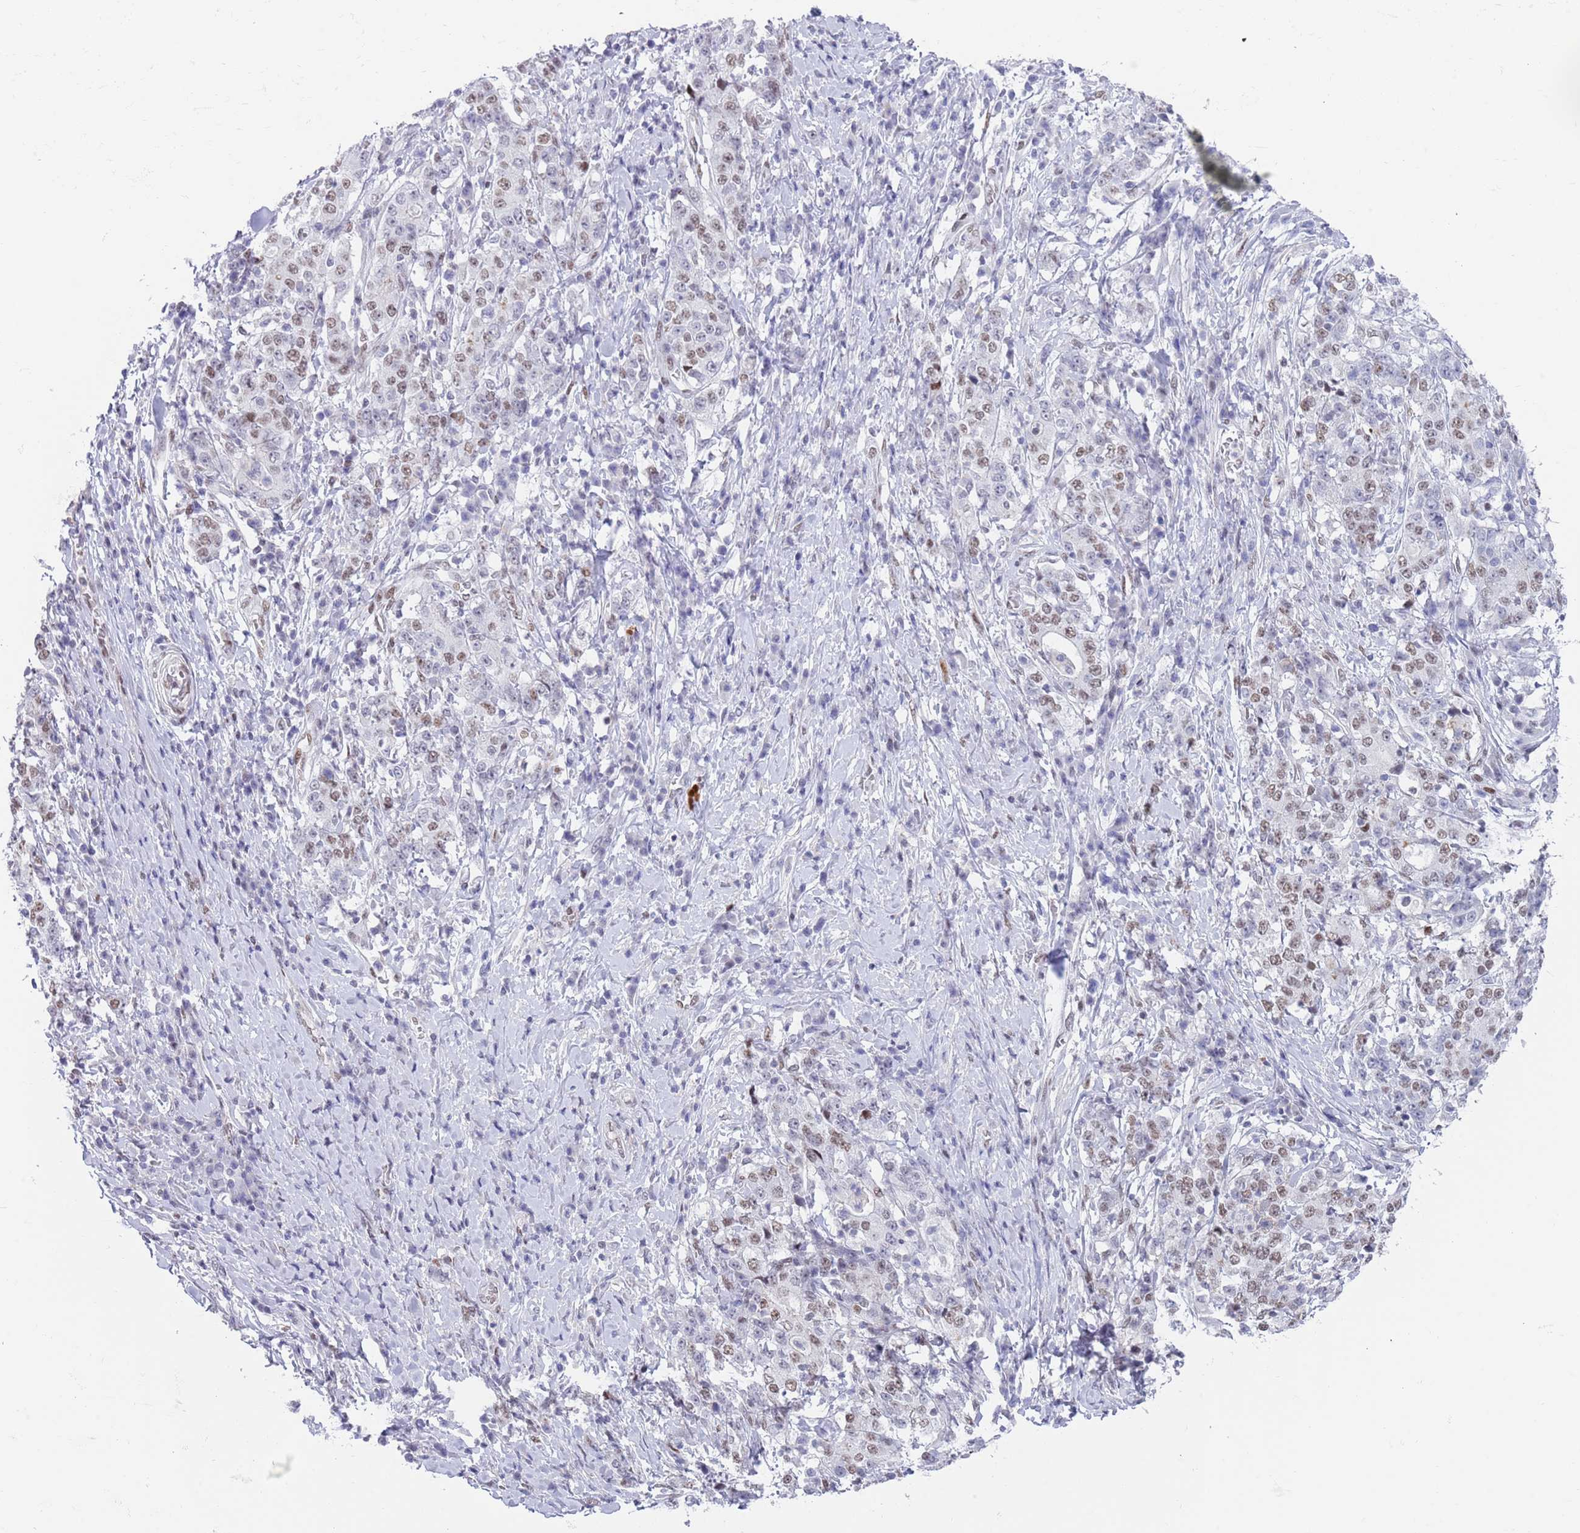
{"staining": {"intensity": "moderate", "quantity": ">75%", "location": "nuclear"}, "tissue": "stomach cancer", "cell_type": "Tumor cells", "image_type": "cancer", "snomed": [{"axis": "morphology", "description": "Normal tissue, NOS"}, {"axis": "morphology", "description": "Adenocarcinoma, NOS"}, {"axis": "topography", "description": "Stomach, upper"}, {"axis": "topography", "description": "Stomach"}], "caption": "The image shows immunohistochemical staining of stomach adenocarcinoma. There is moderate nuclear staining is appreciated in approximately >75% of tumor cells. (Stains: DAB in brown, nuclei in blue, Microscopy: brightfield microscopy at high magnification).", "gene": "ZNF382", "patient": {"sex": "male", "age": 59}}